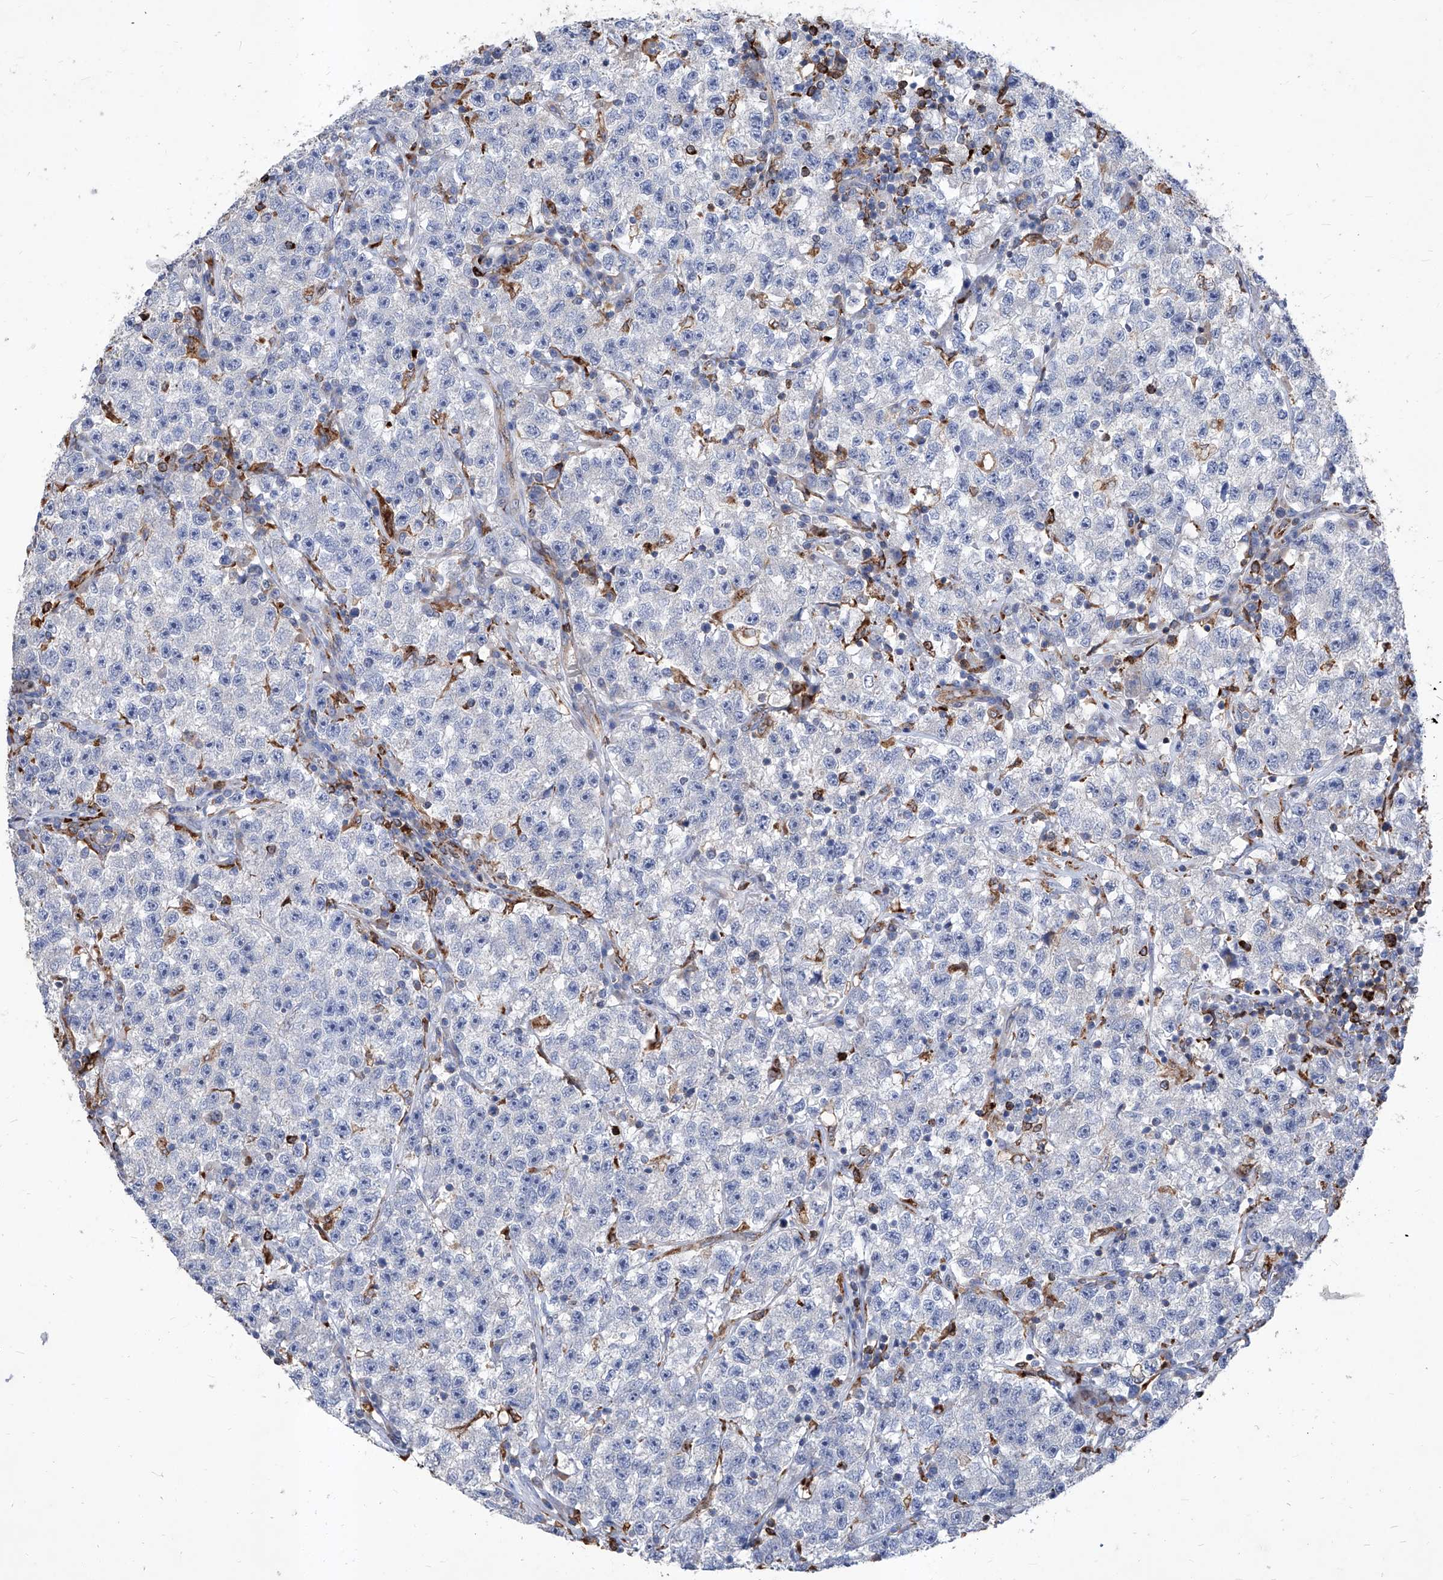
{"staining": {"intensity": "negative", "quantity": "none", "location": "none"}, "tissue": "testis cancer", "cell_type": "Tumor cells", "image_type": "cancer", "snomed": [{"axis": "morphology", "description": "Seminoma, NOS"}, {"axis": "topography", "description": "Testis"}], "caption": "Testis cancer (seminoma) was stained to show a protein in brown. There is no significant expression in tumor cells.", "gene": "UBOX5", "patient": {"sex": "male", "age": 22}}